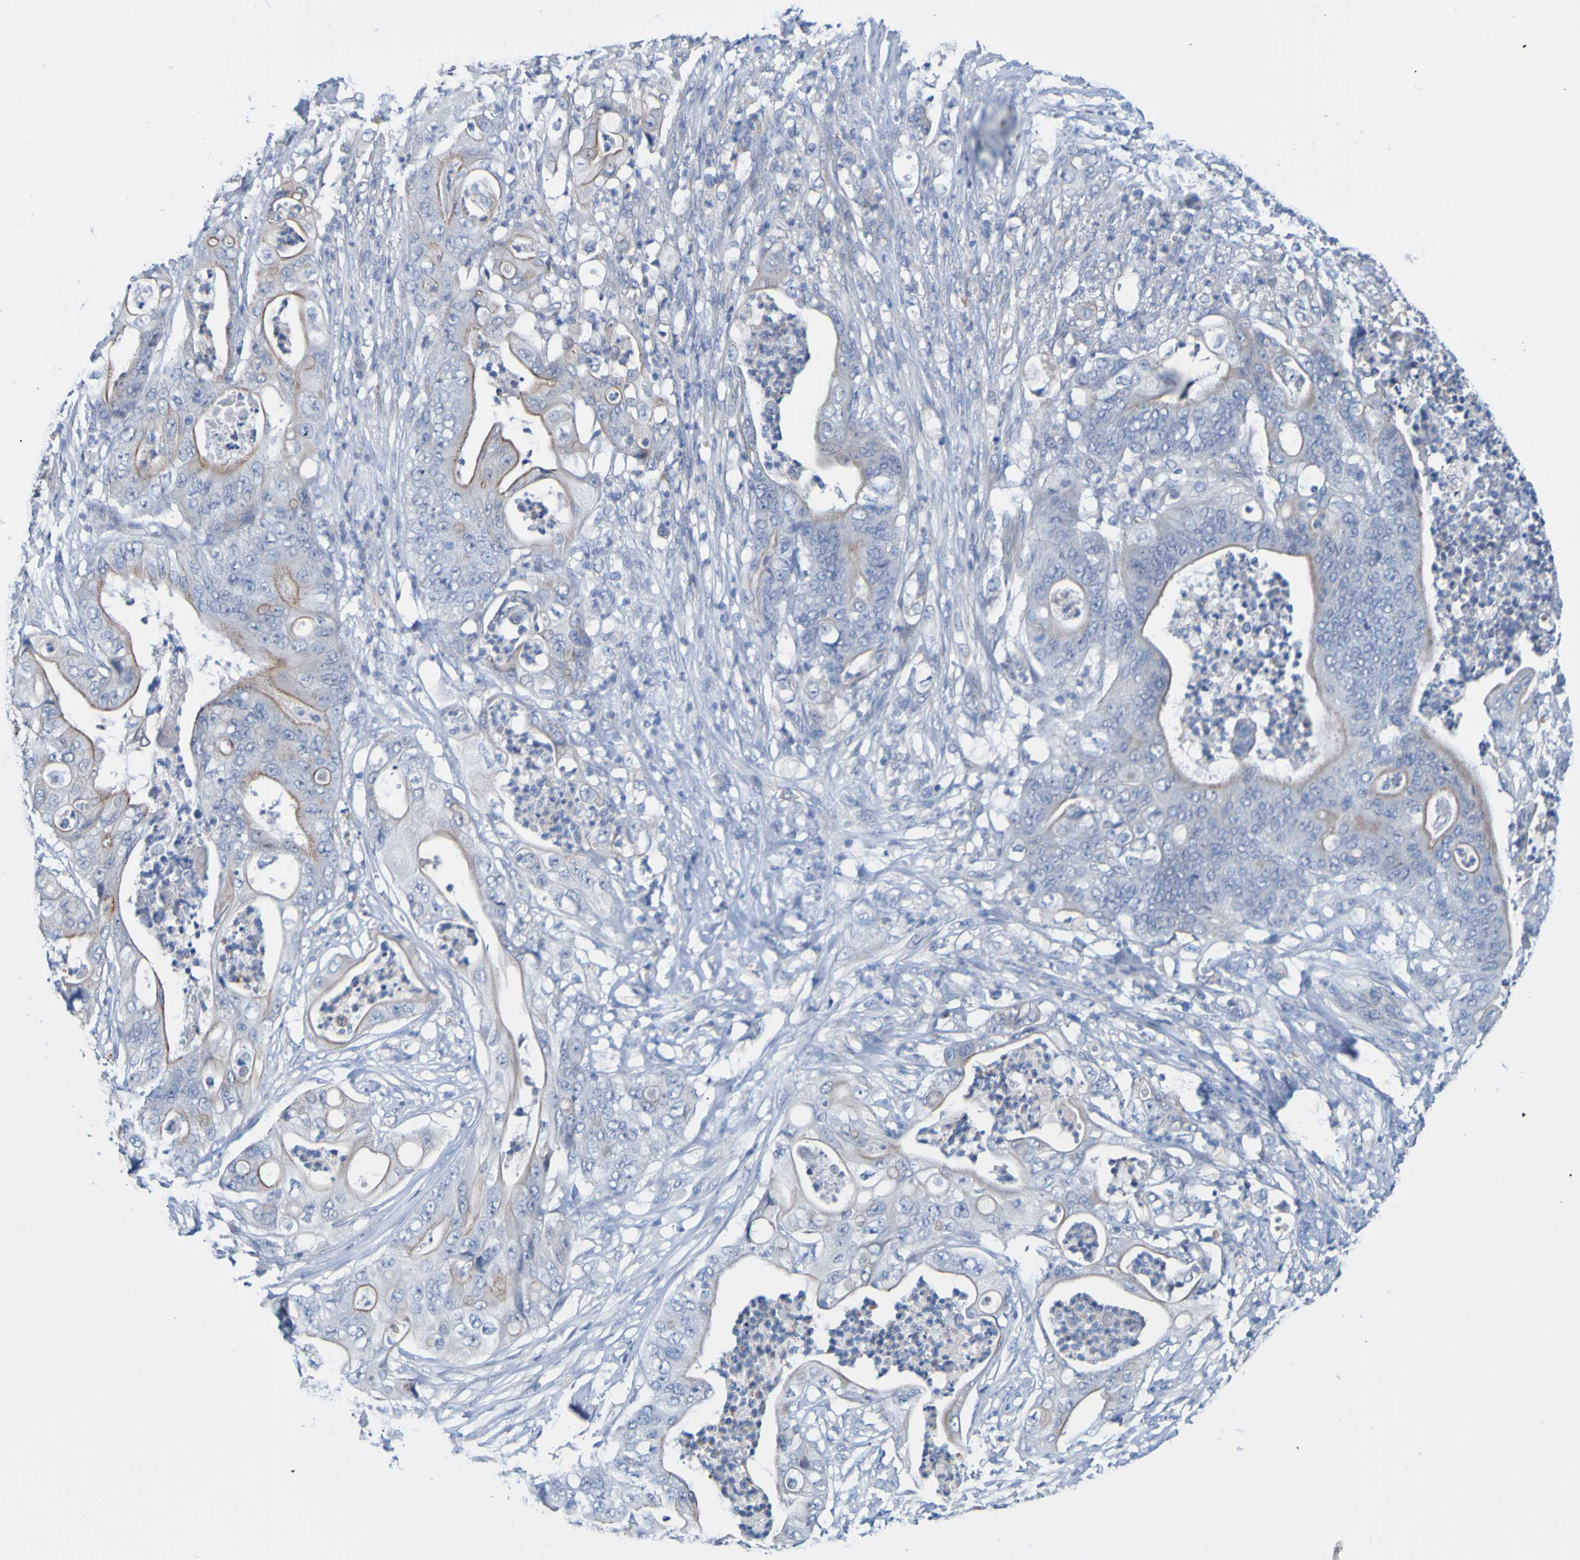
{"staining": {"intensity": "weak", "quantity": "<25%", "location": "cytoplasmic/membranous"}, "tissue": "stomach cancer", "cell_type": "Tumor cells", "image_type": "cancer", "snomed": [{"axis": "morphology", "description": "Adenocarcinoma, NOS"}, {"axis": "topography", "description": "Stomach"}], "caption": "IHC micrograph of human adenocarcinoma (stomach) stained for a protein (brown), which shows no staining in tumor cells.", "gene": "ACMSD", "patient": {"sex": "female", "age": 73}}